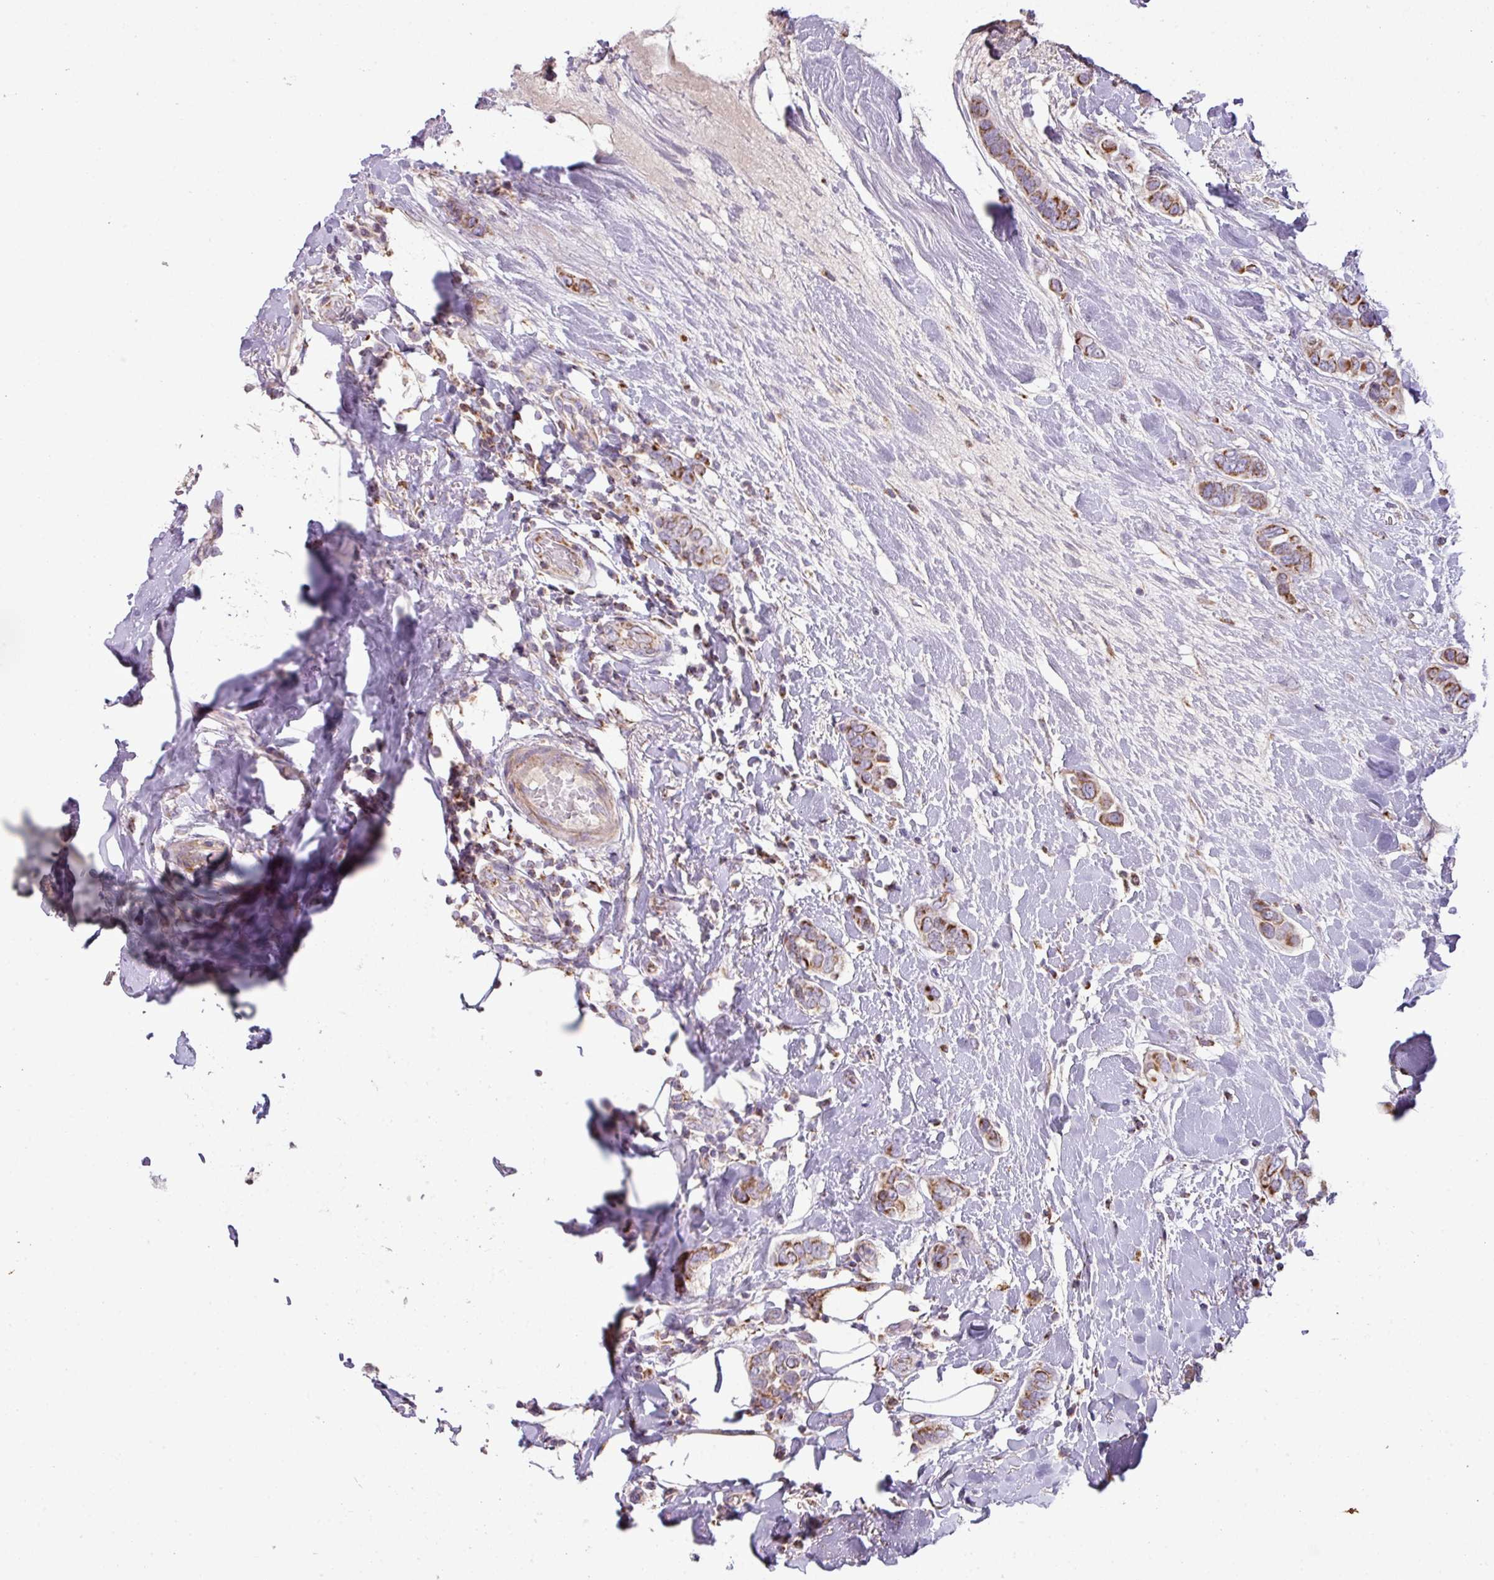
{"staining": {"intensity": "moderate", "quantity": "25%-75%", "location": "cytoplasmic/membranous"}, "tissue": "breast cancer", "cell_type": "Tumor cells", "image_type": "cancer", "snomed": [{"axis": "morphology", "description": "Lobular carcinoma"}, {"axis": "topography", "description": "Breast"}], "caption": "Breast cancer (lobular carcinoma) stained with DAB IHC reveals medium levels of moderate cytoplasmic/membranous expression in about 25%-75% of tumor cells.", "gene": "SQOR", "patient": {"sex": "female", "age": 51}}